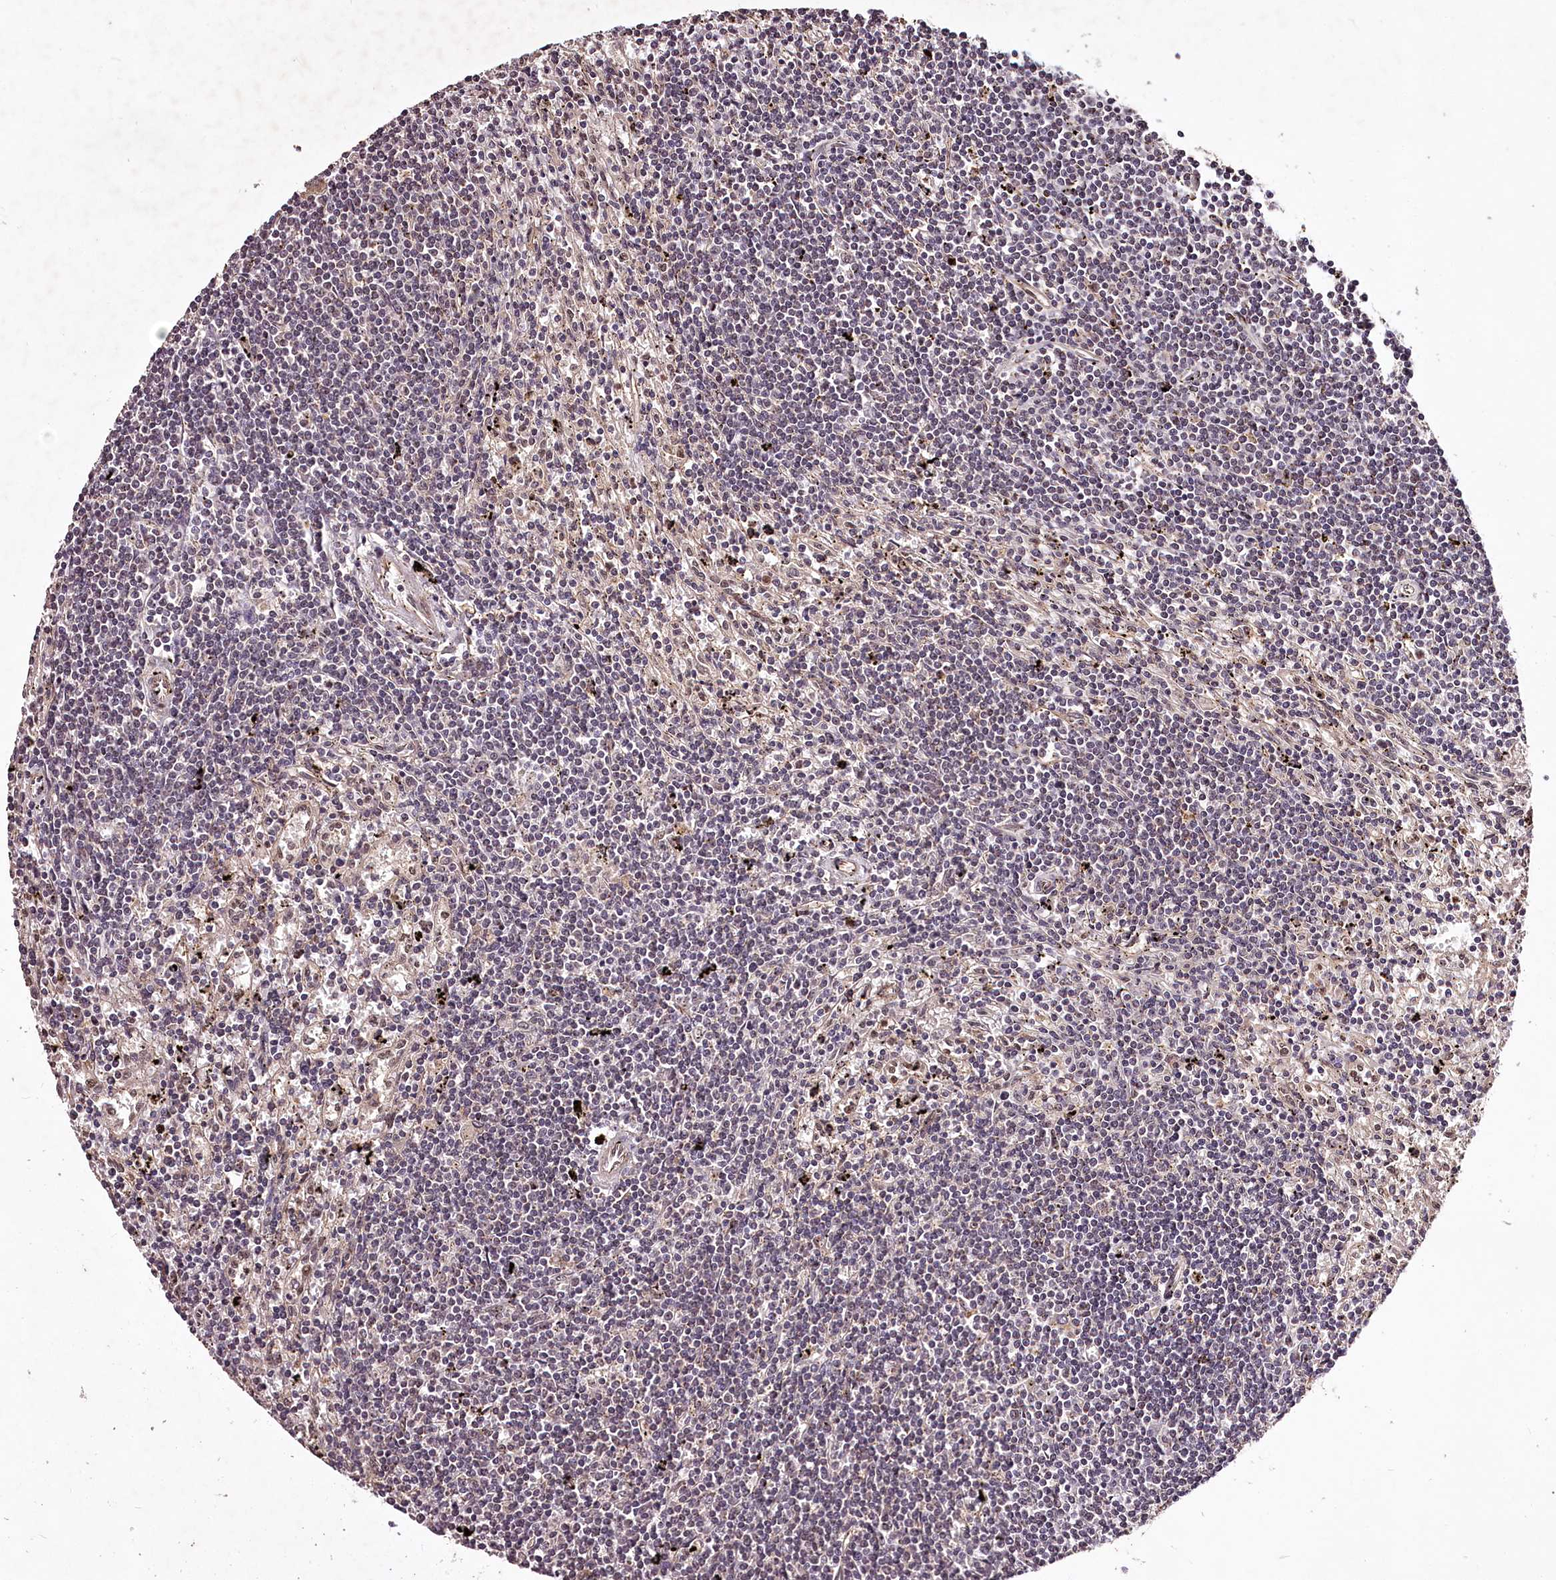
{"staining": {"intensity": "negative", "quantity": "none", "location": "none"}, "tissue": "lymphoma", "cell_type": "Tumor cells", "image_type": "cancer", "snomed": [{"axis": "morphology", "description": "Malignant lymphoma, non-Hodgkin's type, Low grade"}, {"axis": "topography", "description": "Spleen"}], "caption": "A micrograph of human lymphoma is negative for staining in tumor cells.", "gene": "MAML3", "patient": {"sex": "male", "age": 76}}